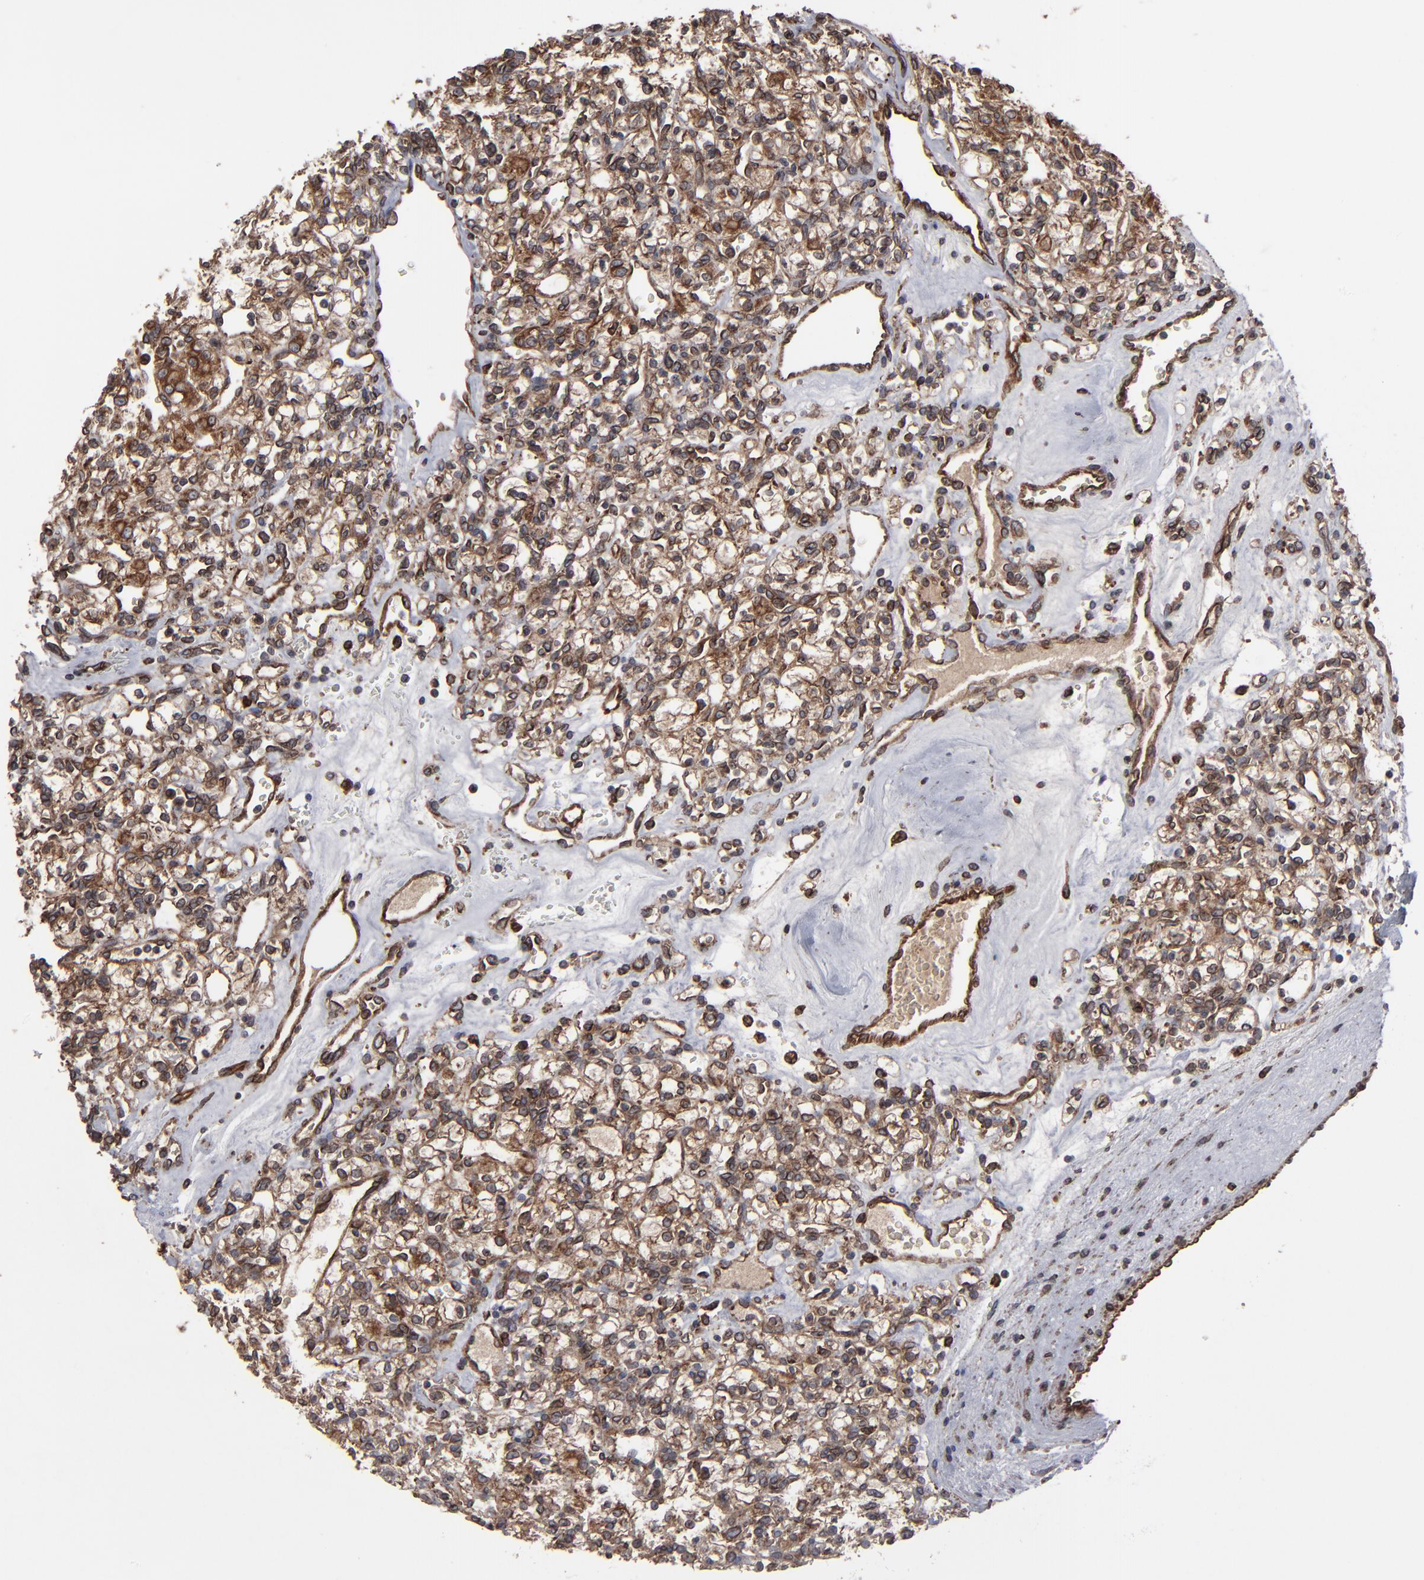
{"staining": {"intensity": "moderate", "quantity": ">75%", "location": "cytoplasmic/membranous"}, "tissue": "renal cancer", "cell_type": "Tumor cells", "image_type": "cancer", "snomed": [{"axis": "morphology", "description": "Adenocarcinoma, NOS"}, {"axis": "topography", "description": "Kidney"}], "caption": "A brown stain labels moderate cytoplasmic/membranous positivity of a protein in human renal cancer (adenocarcinoma) tumor cells.", "gene": "CNIH1", "patient": {"sex": "female", "age": 62}}